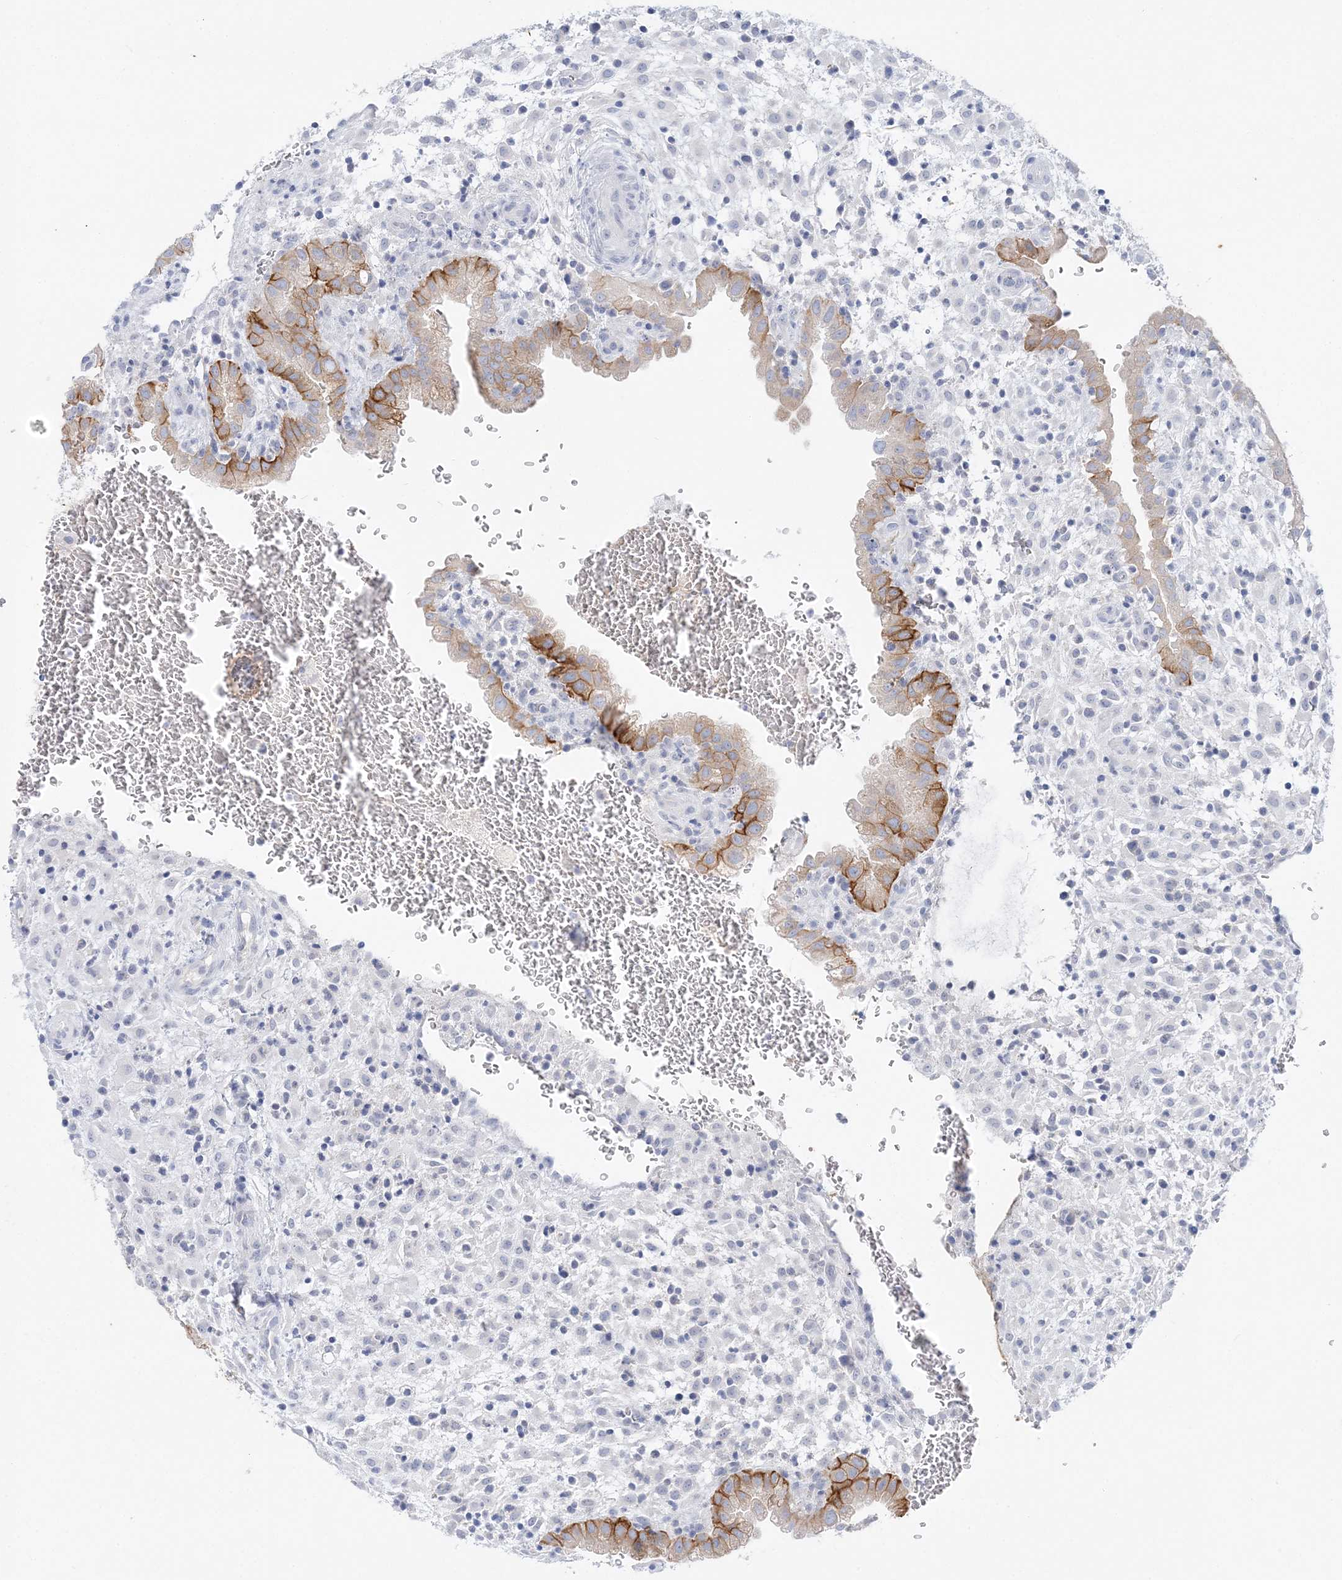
{"staining": {"intensity": "negative", "quantity": "none", "location": "none"}, "tissue": "placenta", "cell_type": "Decidual cells", "image_type": "normal", "snomed": [{"axis": "morphology", "description": "Normal tissue, NOS"}, {"axis": "topography", "description": "Placenta"}], "caption": "Immunohistochemical staining of normal human placenta shows no significant positivity in decidual cells.", "gene": "SLC5A6", "patient": {"sex": "female", "age": 35}}